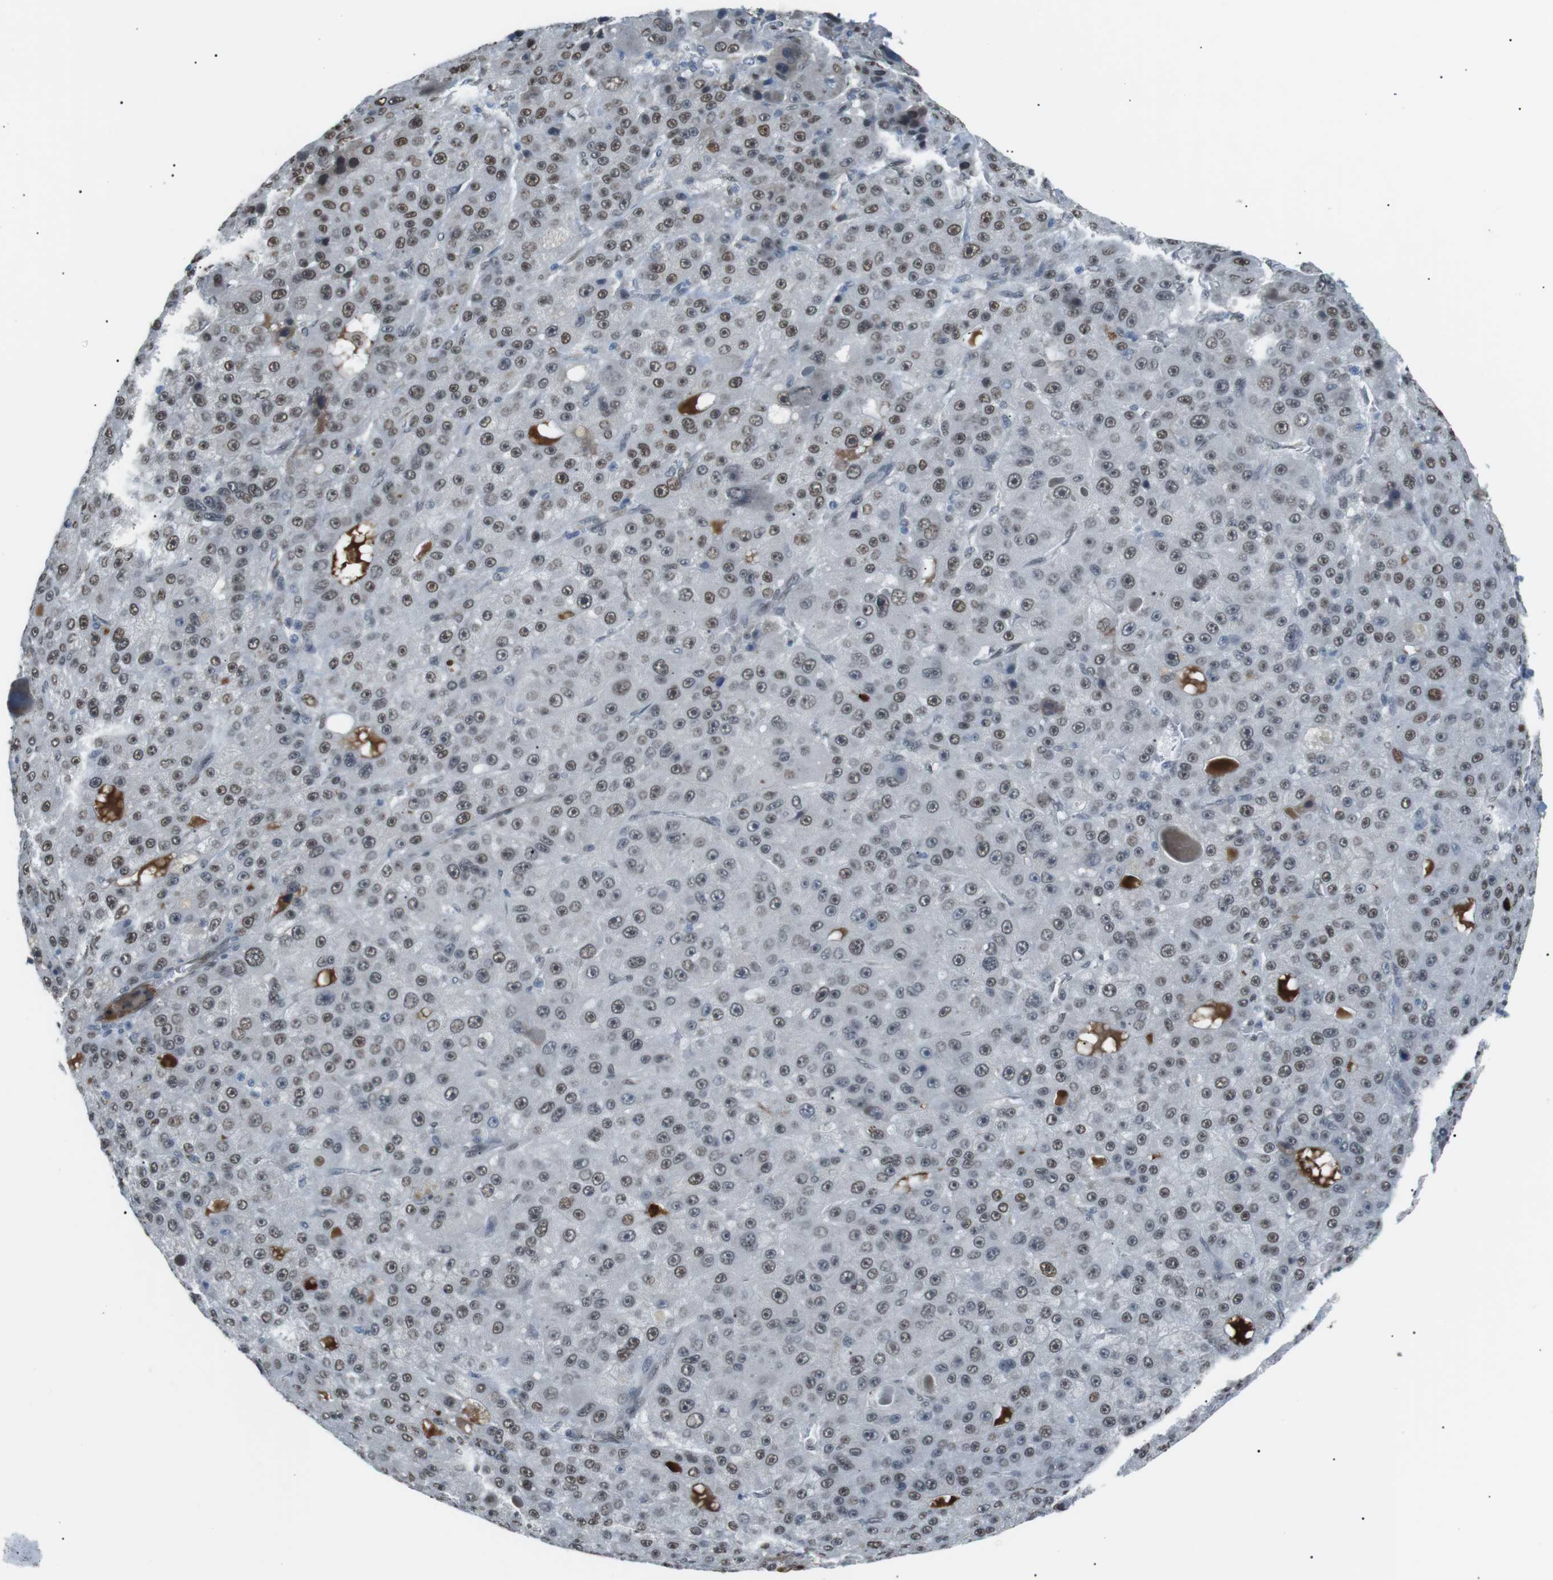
{"staining": {"intensity": "moderate", "quantity": ">75%", "location": "nuclear"}, "tissue": "liver cancer", "cell_type": "Tumor cells", "image_type": "cancer", "snomed": [{"axis": "morphology", "description": "Carcinoma, Hepatocellular, NOS"}, {"axis": "topography", "description": "Liver"}], "caption": "A histopathology image showing moderate nuclear expression in approximately >75% of tumor cells in hepatocellular carcinoma (liver), as visualized by brown immunohistochemical staining.", "gene": "SRPK2", "patient": {"sex": "male", "age": 76}}